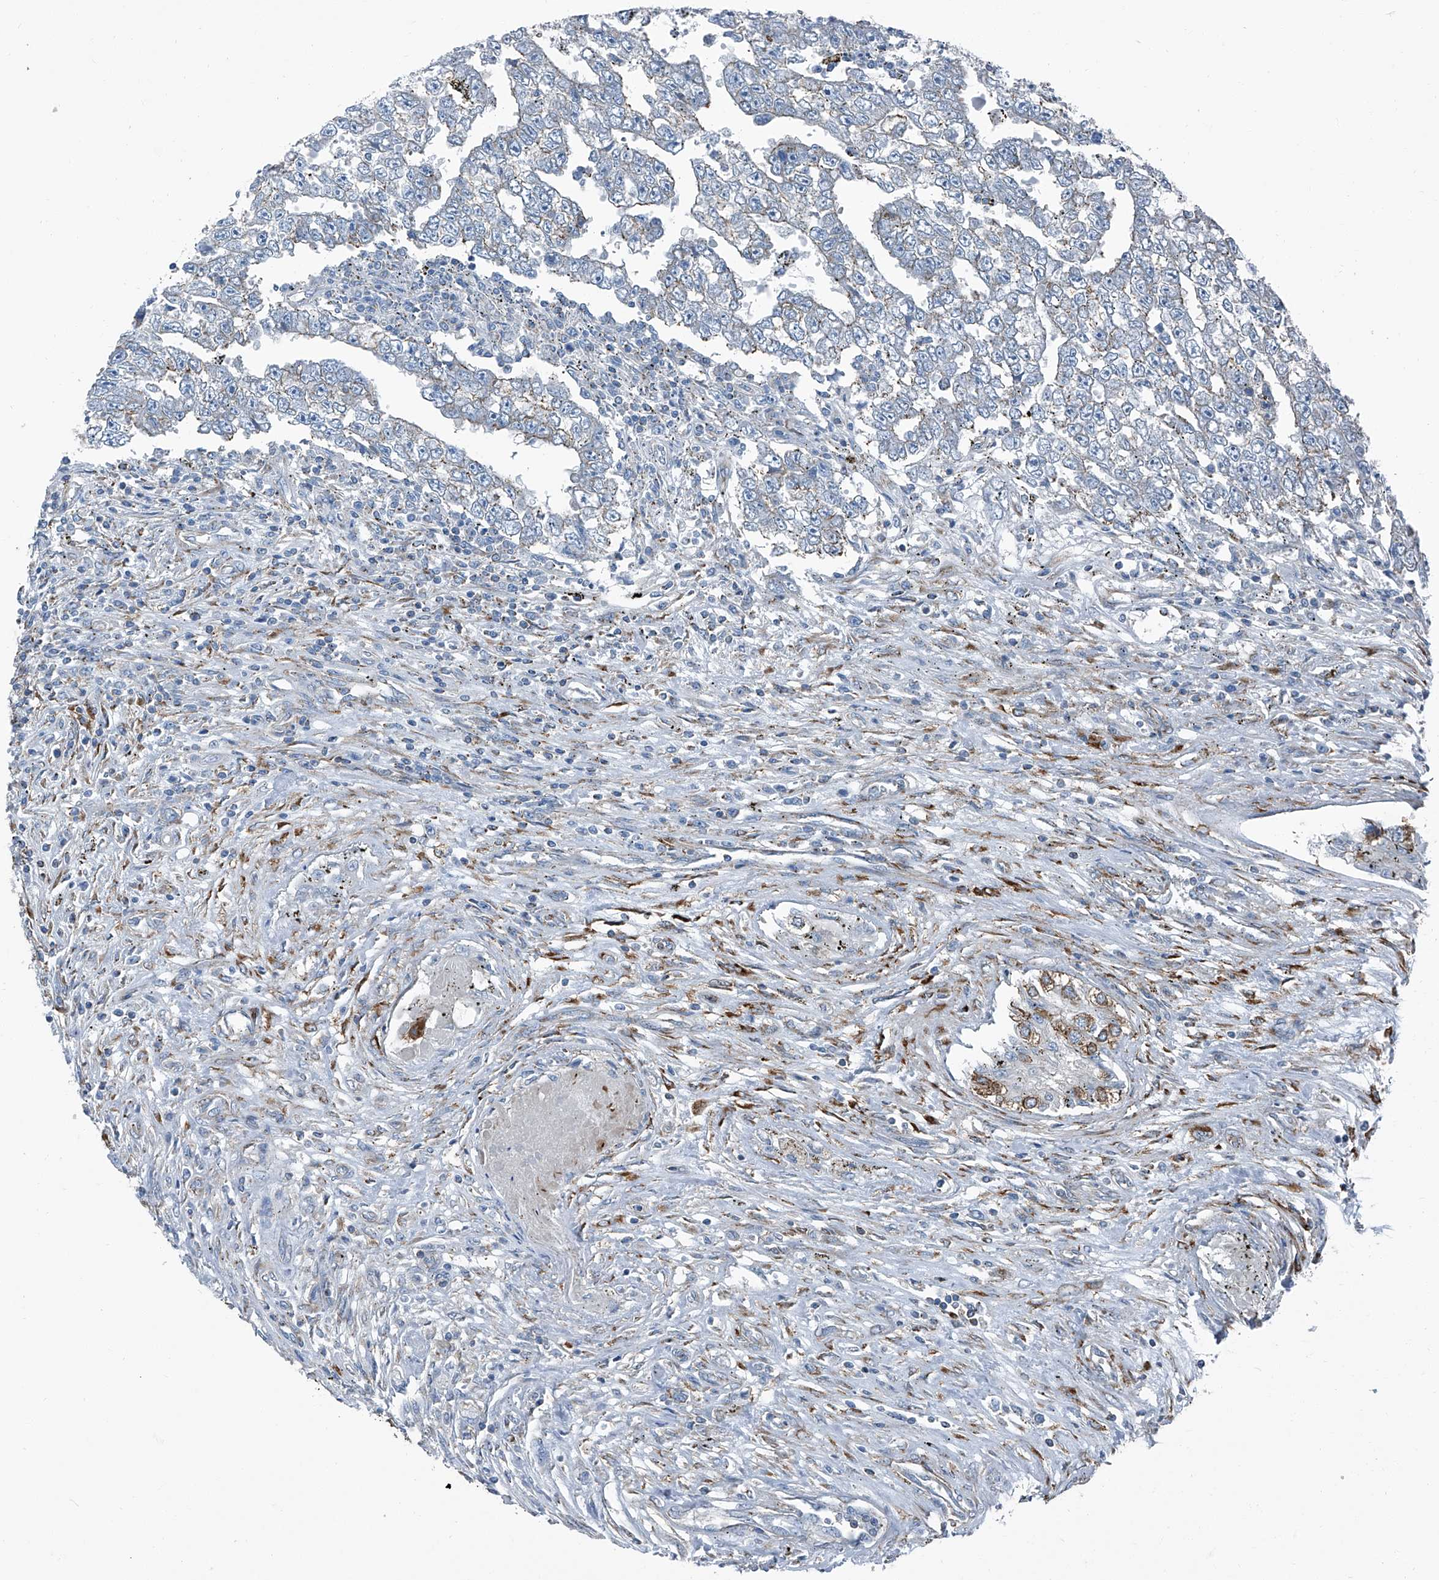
{"staining": {"intensity": "weak", "quantity": "<25%", "location": "cytoplasmic/membranous"}, "tissue": "testis cancer", "cell_type": "Tumor cells", "image_type": "cancer", "snomed": [{"axis": "morphology", "description": "Carcinoma, Embryonal, NOS"}, {"axis": "topography", "description": "Testis"}], "caption": "Human embryonal carcinoma (testis) stained for a protein using IHC displays no positivity in tumor cells.", "gene": "SEPTIN7", "patient": {"sex": "male", "age": 25}}